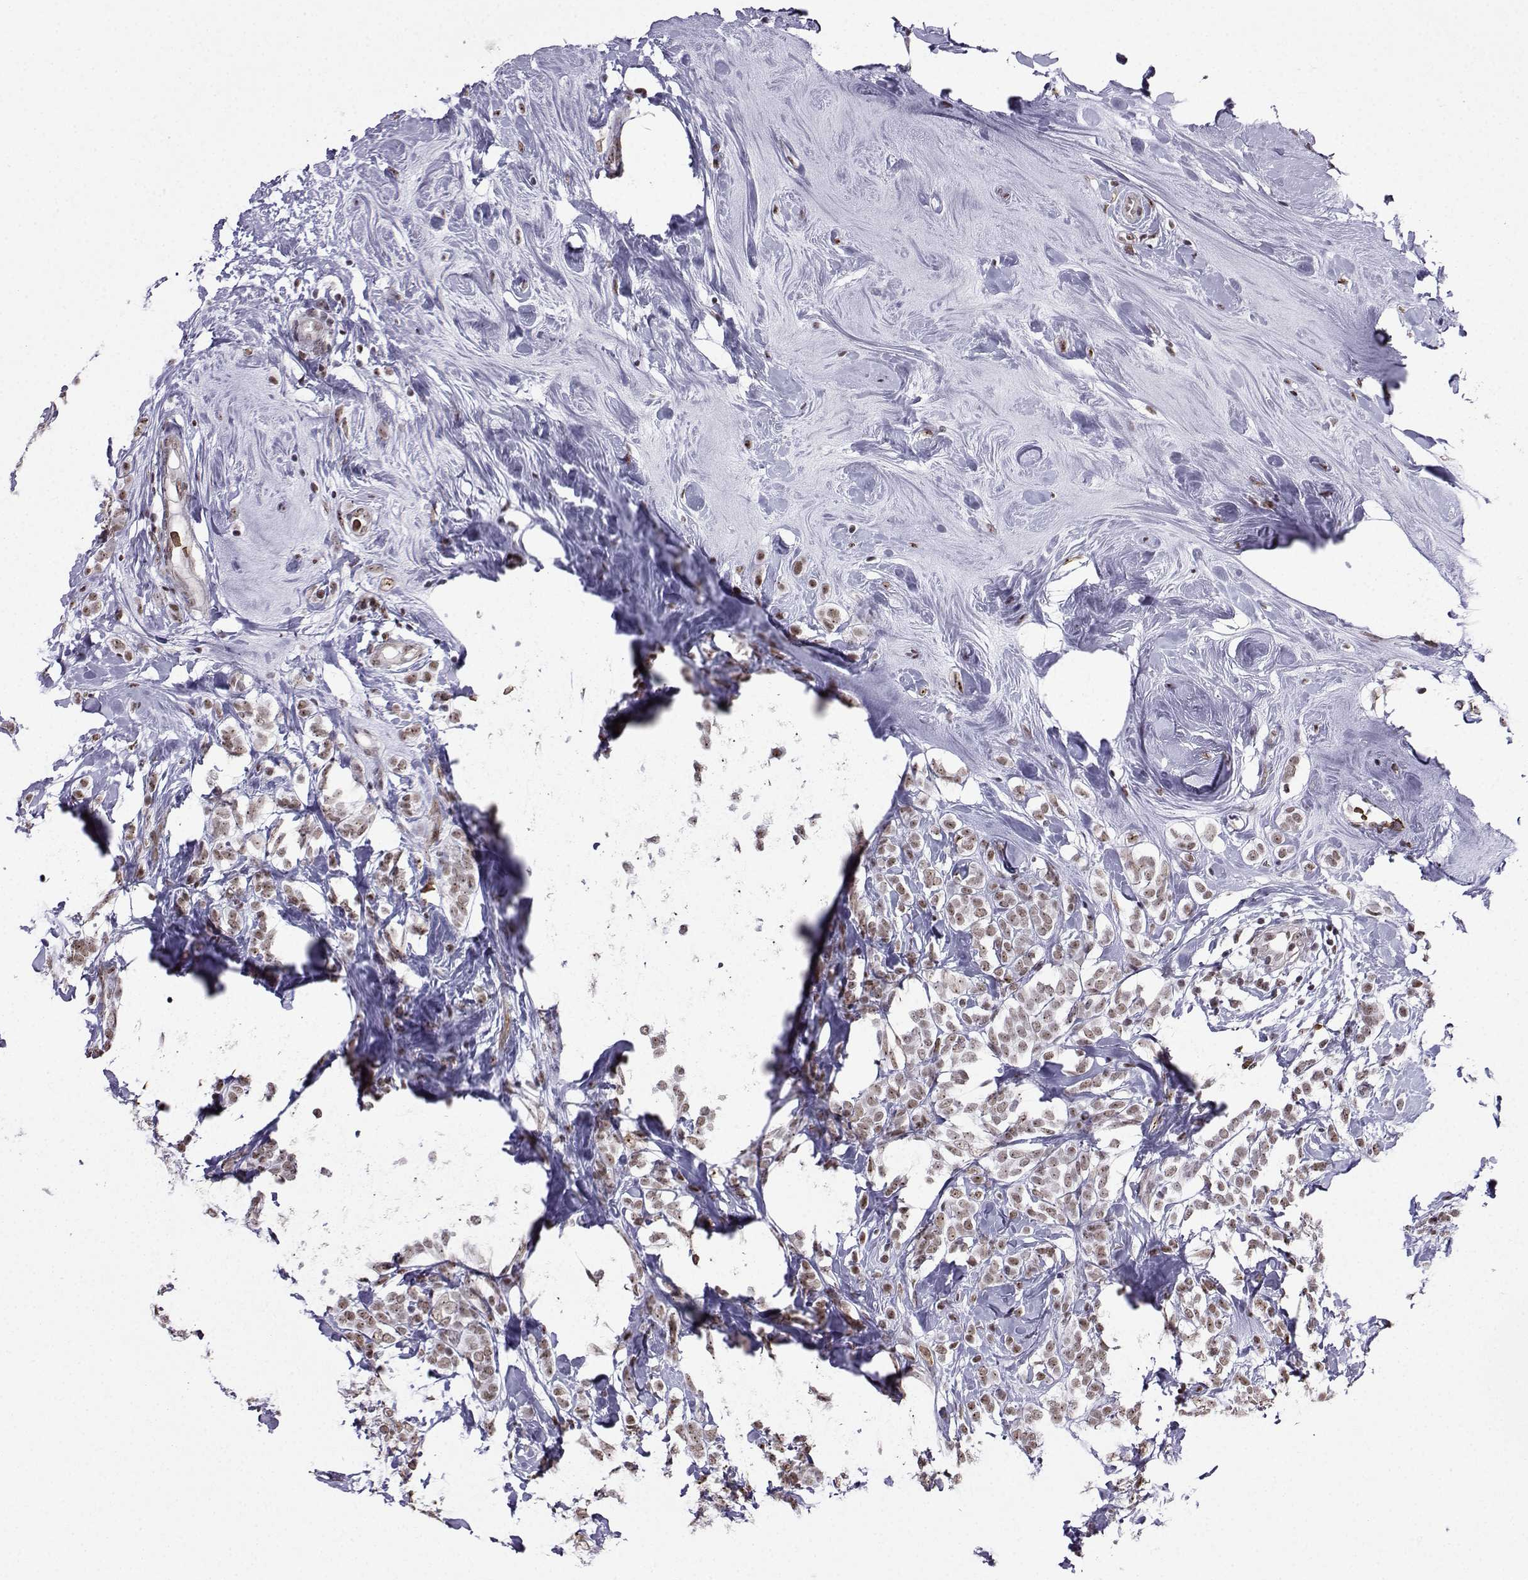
{"staining": {"intensity": "moderate", "quantity": ">75%", "location": "nuclear"}, "tissue": "breast cancer", "cell_type": "Tumor cells", "image_type": "cancer", "snomed": [{"axis": "morphology", "description": "Lobular carcinoma"}, {"axis": "topography", "description": "Breast"}], "caption": "Protein analysis of breast cancer tissue exhibits moderate nuclear positivity in approximately >75% of tumor cells. Immunohistochemistry (ihc) stains the protein in brown and the nuclei are stained blue.", "gene": "CCNK", "patient": {"sex": "female", "age": 49}}